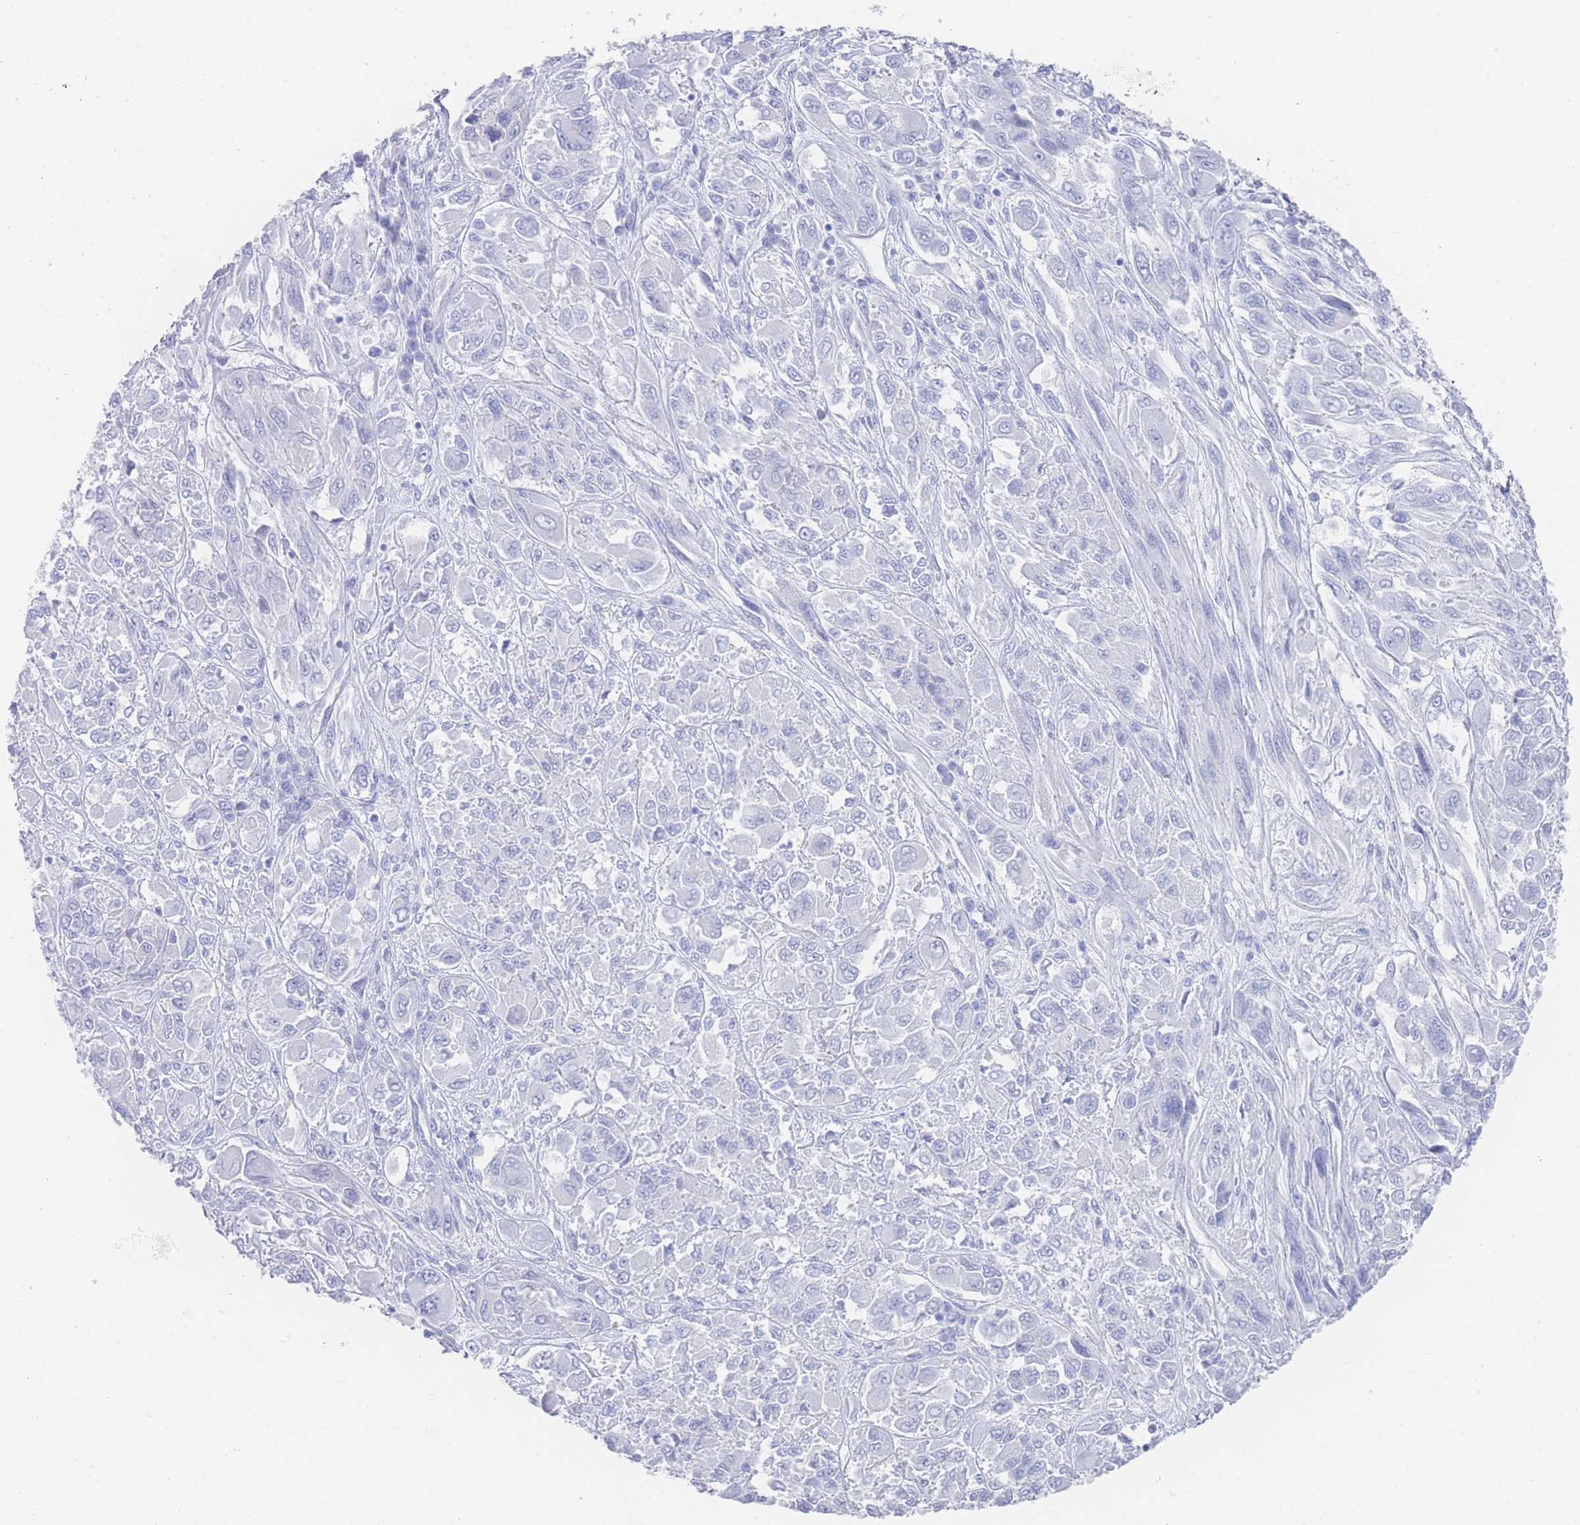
{"staining": {"intensity": "negative", "quantity": "none", "location": "none"}, "tissue": "melanoma", "cell_type": "Tumor cells", "image_type": "cancer", "snomed": [{"axis": "morphology", "description": "Malignant melanoma, NOS"}, {"axis": "topography", "description": "Skin"}], "caption": "This micrograph is of melanoma stained with immunohistochemistry to label a protein in brown with the nuclei are counter-stained blue. There is no staining in tumor cells. The staining was performed using DAB to visualize the protein expression in brown, while the nuclei were stained in blue with hematoxylin (Magnification: 20x).", "gene": "LRRC37A", "patient": {"sex": "female", "age": 91}}